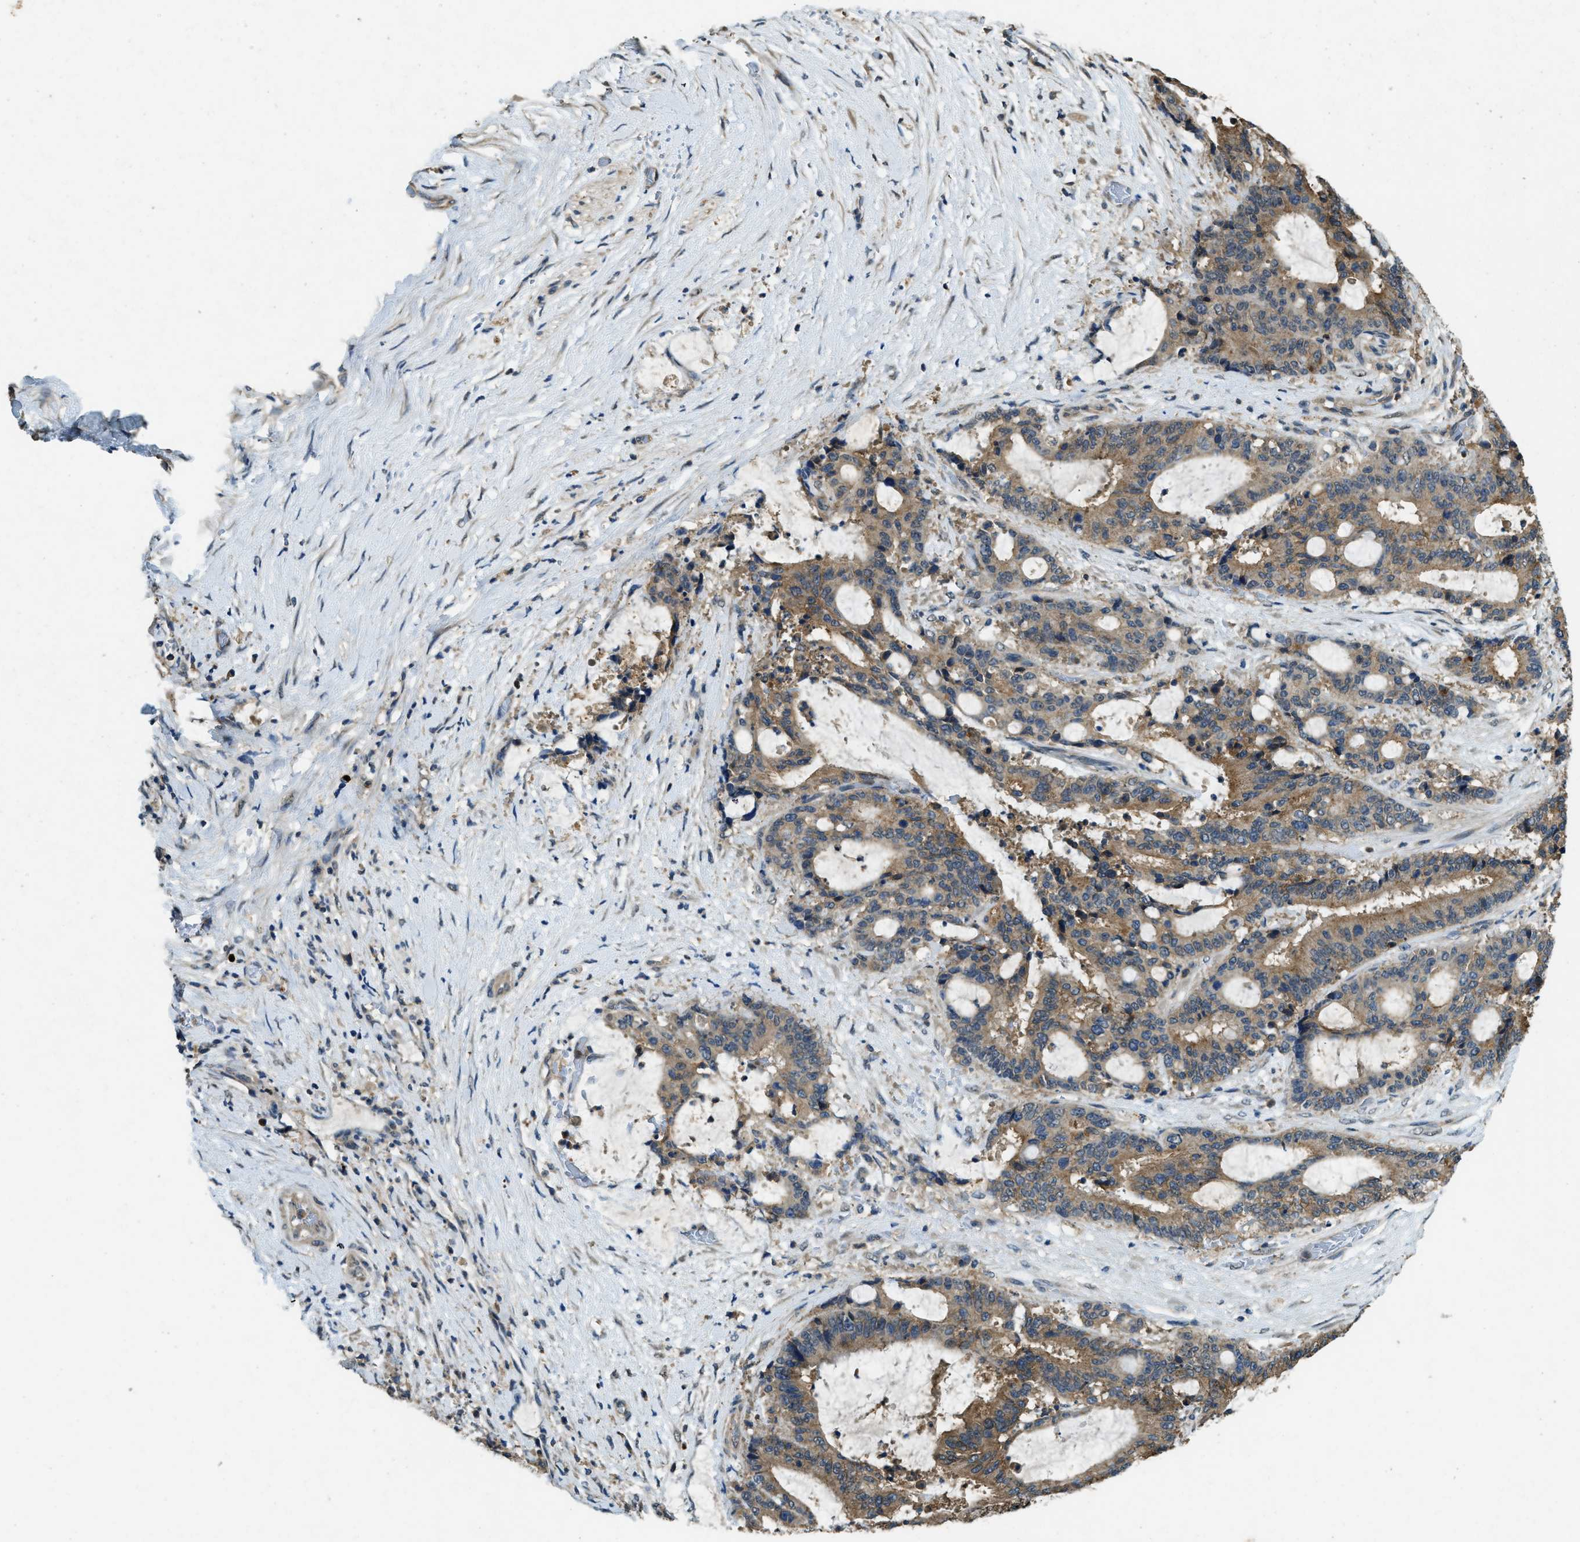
{"staining": {"intensity": "weak", "quantity": "25%-75%", "location": "cytoplasmic/membranous"}, "tissue": "liver cancer", "cell_type": "Tumor cells", "image_type": "cancer", "snomed": [{"axis": "morphology", "description": "Normal tissue, NOS"}, {"axis": "morphology", "description": "Cholangiocarcinoma"}, {"axis": "topography", "description": "Liver"}, {"axis": "topography", "description": "Peripheral nerve tissue"}], "caption": "IHC photomicrograph of human liver cancer (cholangiocarcinoma) stained for a protein (brown), which exhibits low levels of weak cytoplasmic/membranous positivity in about 25%-75% of tumor cells.", "gene": "ATP8B1", "patient": {"sex": "female", "age": 73}}